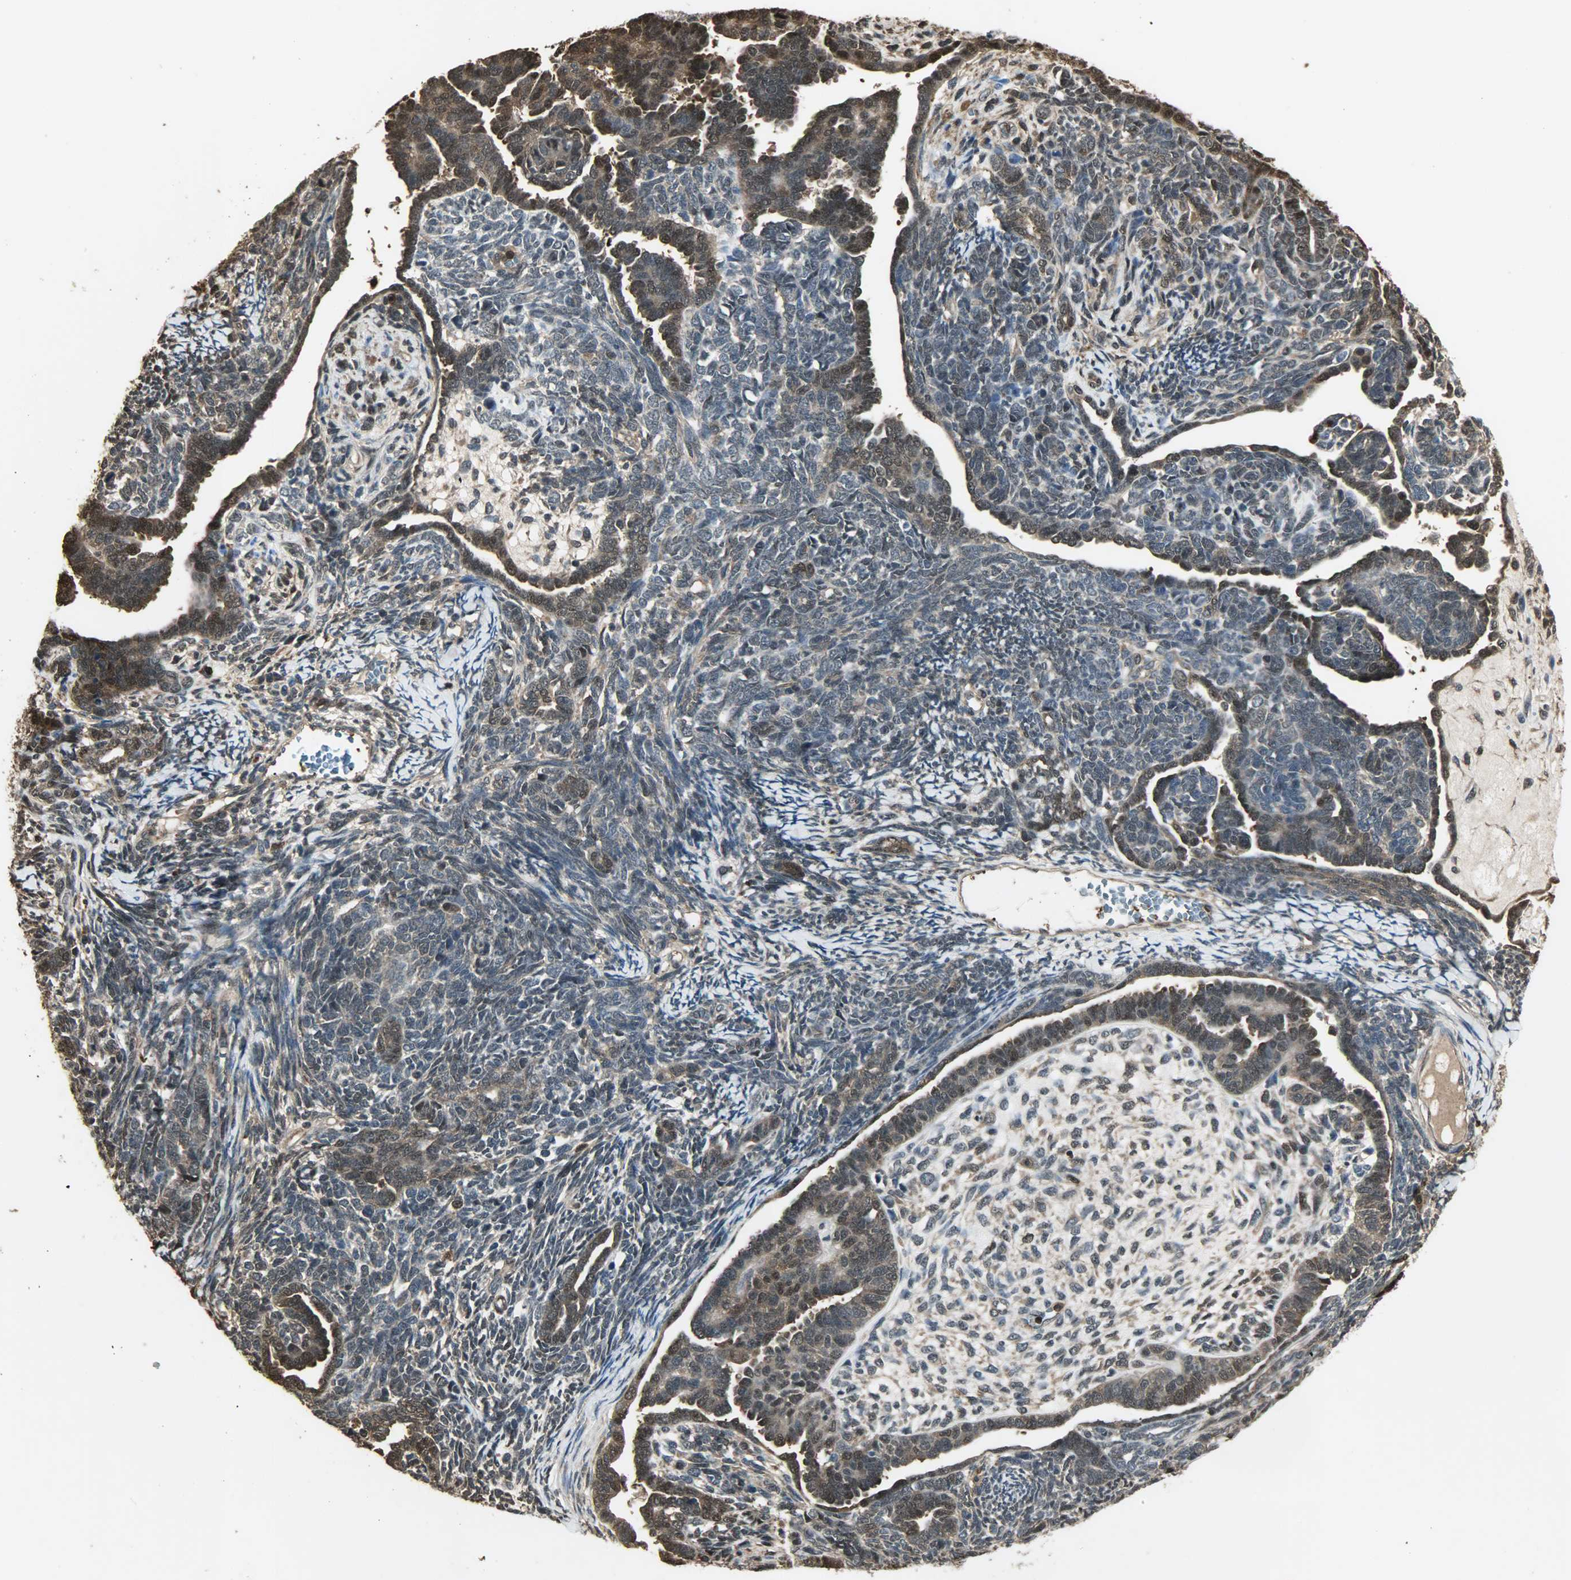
{"staining": {"intensity": "strong", "quantity": "25%-75%", "location": "cytoplasmic/membranous,nuclear"}, "tissue": "endometrial cancer", "cell_type": "Tumor cells", "image_type": "cancer", "snomed": [{"axis": "morphology", "description": "Neoplasm, malignant, NOS"}, {"axis": "topography", "description": "Endometrium"}], "caption": "Endometrial cancer (neoplasm (malignant)) was stained to show a protein in brown. There is high levels of strong cytoplasmic/membranous and nuclear expression in approximately 25%-75% of tumor cells.", "gene": "YWHAZ", "patient": {"sex": "female", "age": 74}}